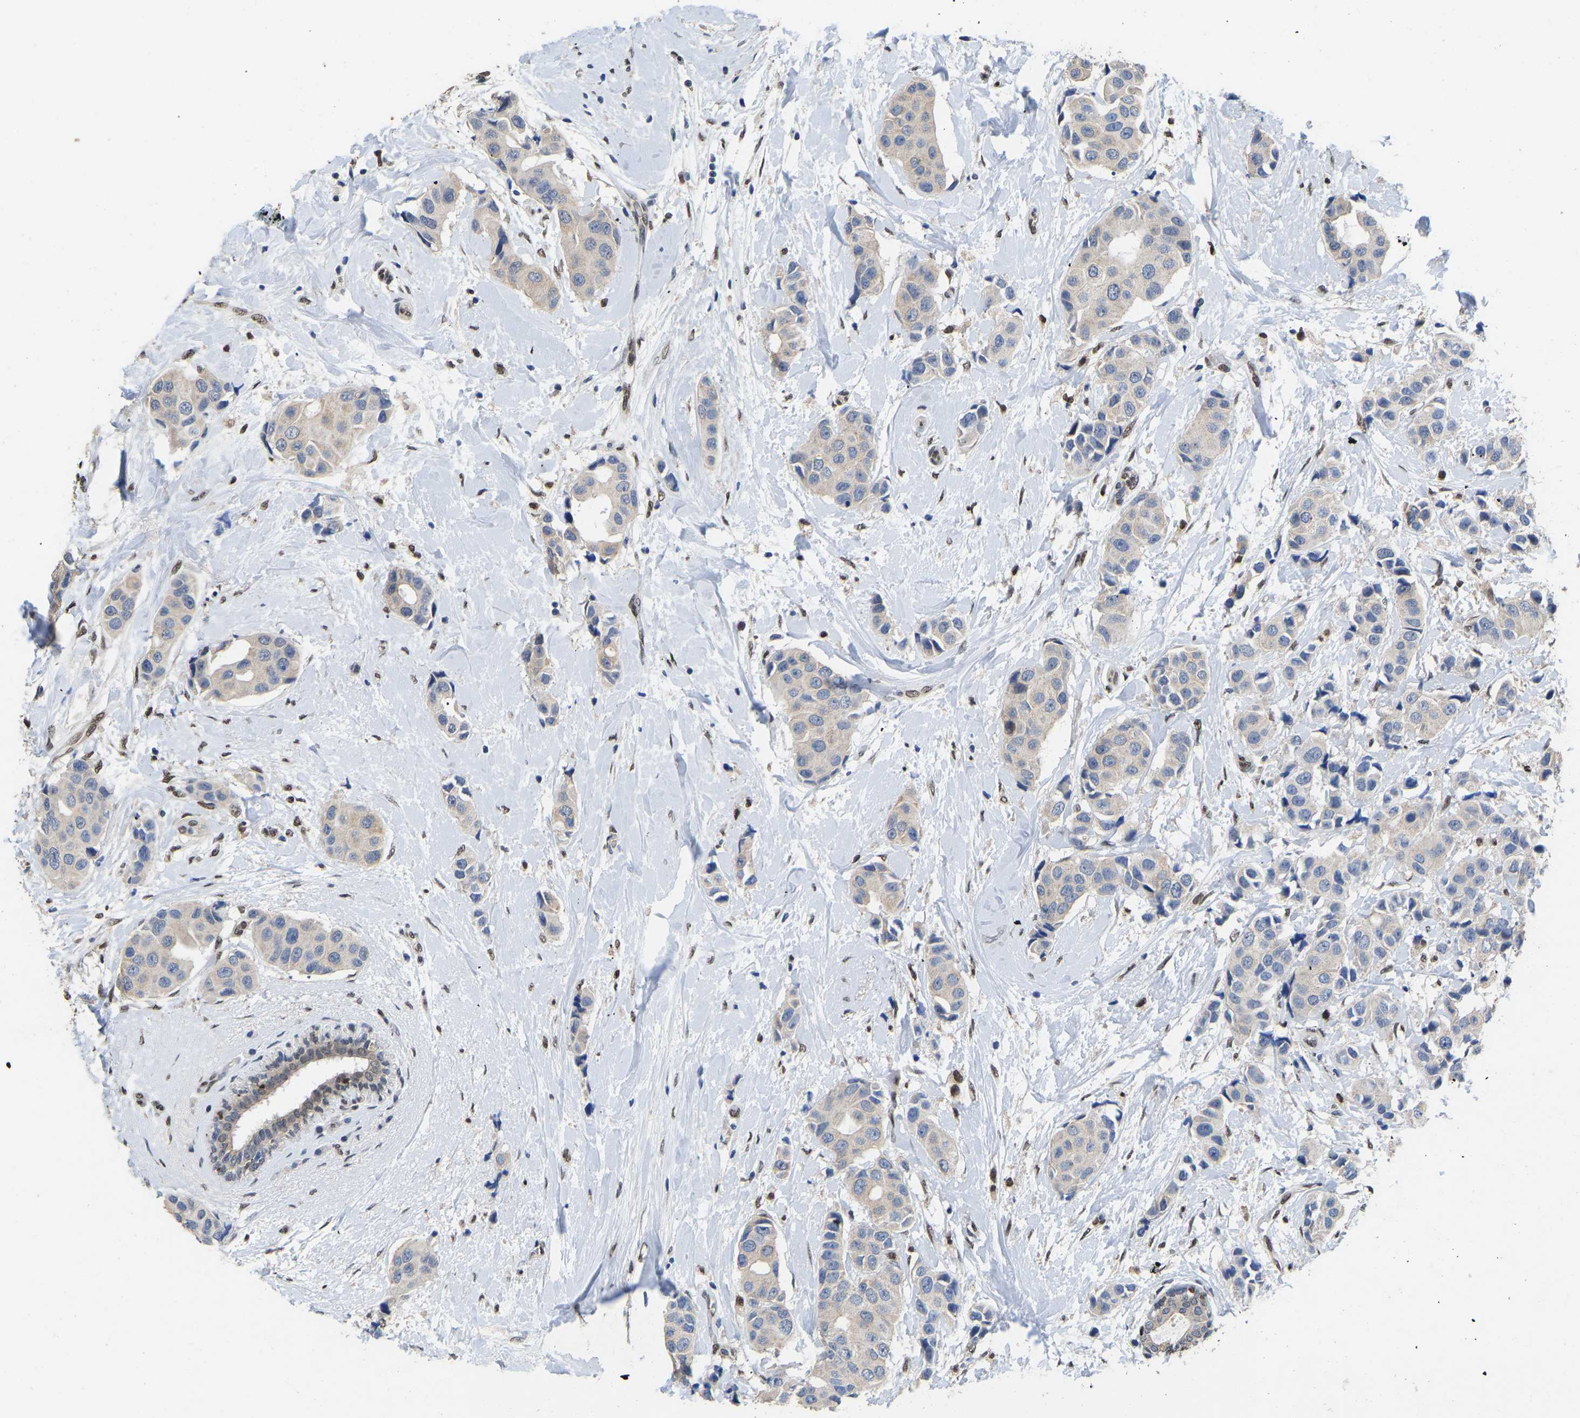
{"staining": {"intensity": "weak", "quantity": ">75%", "location": "cytoplasmic/membranous"}, "tissue": "breast cancer", "cell_type": "Tumor cells", "image_type": "cancer", "snomed": [{"axis": "morphology", "description": "Normal tissue, NOS"}, {"axis": "morphology", "description": "Duct carcinoma"}, {"axis": "topography", "description": "Breast"}], "caption": "Human breast cancer (infiltrating ductal carcinoma) stained for a protein (brown) displays weak cytoplasmic/membranous positive expression in approximately >75% of tumor cells.", "gene": "QKI", "patient": {"sex": "female", "age": 39}}